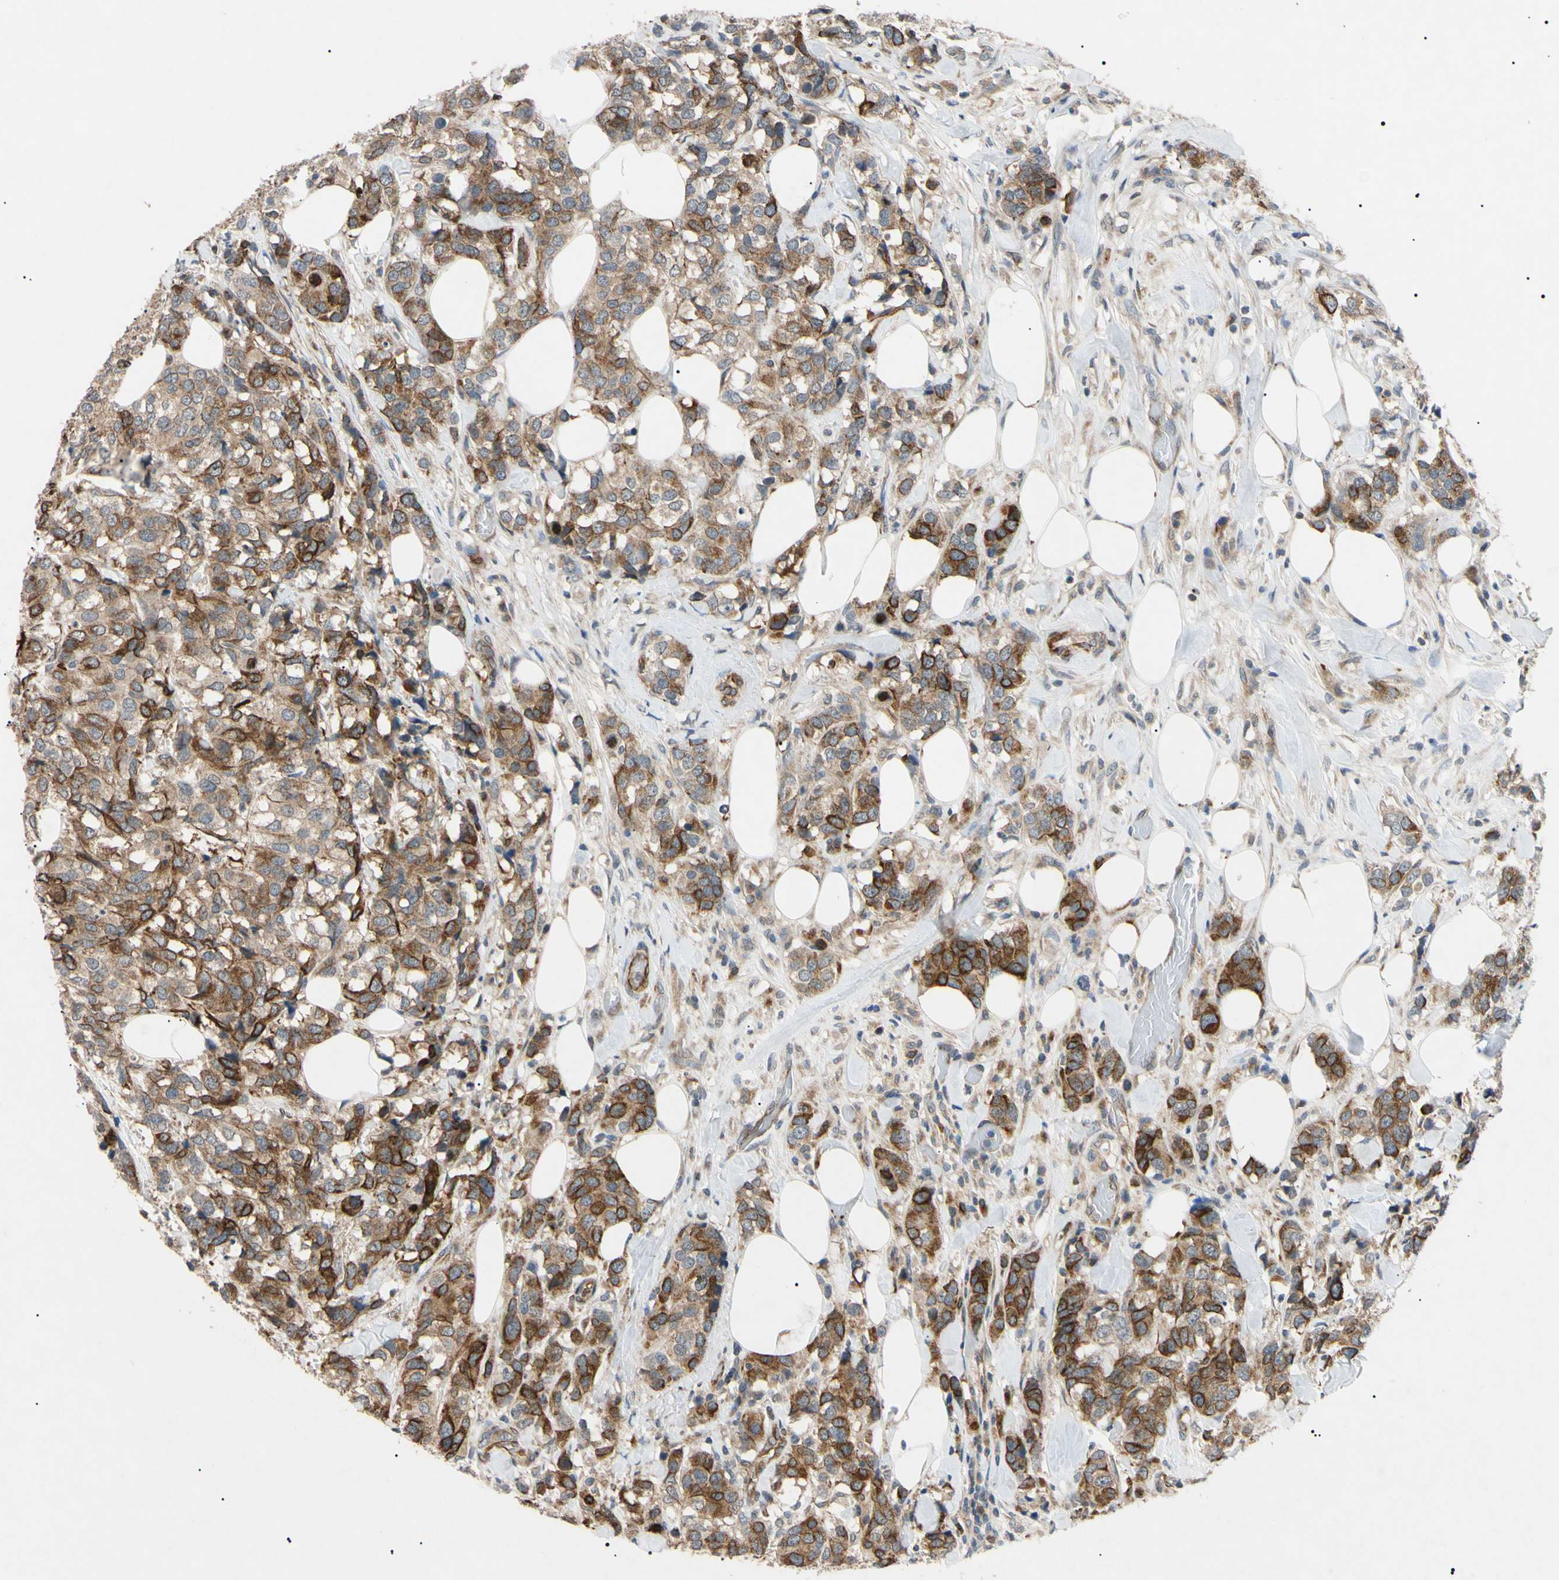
{"staining": {"intensity": "moderate", "quantity": "25%-75%", "location": "cytoplasmic/membranous,nuclear"}, "tissue": "breast cancer", "cell_type": "Tumor cells", "image_type": "cancer", "snomed": [{"axis": "morphology", "description": "Lobular carcinoma"}, {"axis": "topography", "description": "Breast"}], "caption": "Protein analysis of lobular carcinoma (breast) tissue shows moderate cytoplasmic/membranous and nuclear staining in about 25%-75% of tumor cells.", "gene": "TUBB4A", "patient": {"sex": "female", "age": 59}}